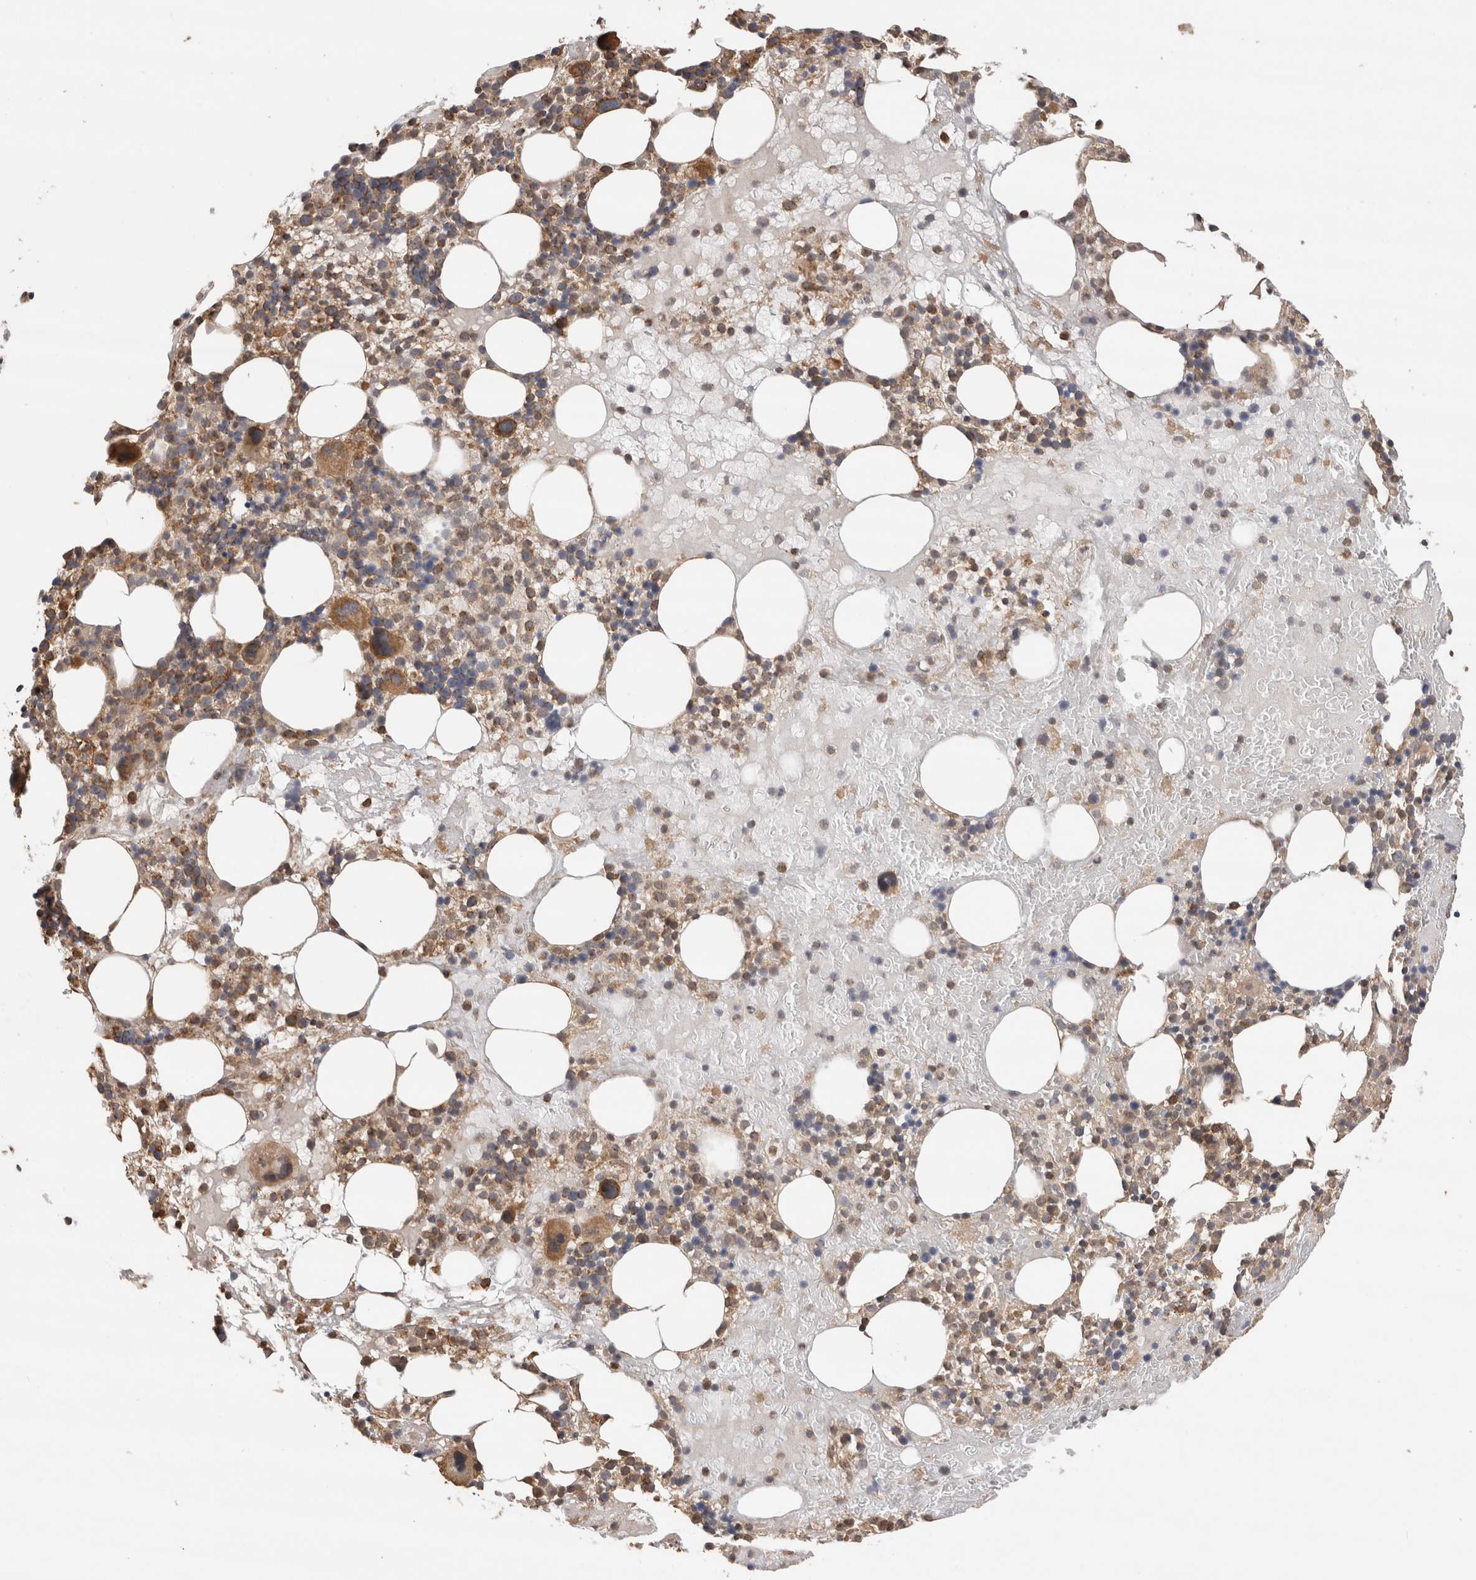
{"staining": {"intensity": "strong", "quantity": "<25%", "location": "cytoplasmic/membranous,nuclear"}, "tissue": "bone marrow", "cell_type": "Hematopoietic cells", "image_type": "normal", "snomed": [{"axis": "morphology", "description": "Normal tissue, NOS"}, {"axis": "morphology", "description": "Inflammation, NOS"}, {"axis": "topography", "description": "Bone marrow"}], "caption": "Approximately <25% of hematopoietic cells in unremarkable human bone marrow display strong cytoplasmic/membranous,nuclear protein positivity as visualized by brown immunohistochemical staining.", "gene": "IMMP2L", "patient": {"sex": "female", "age": 77}}